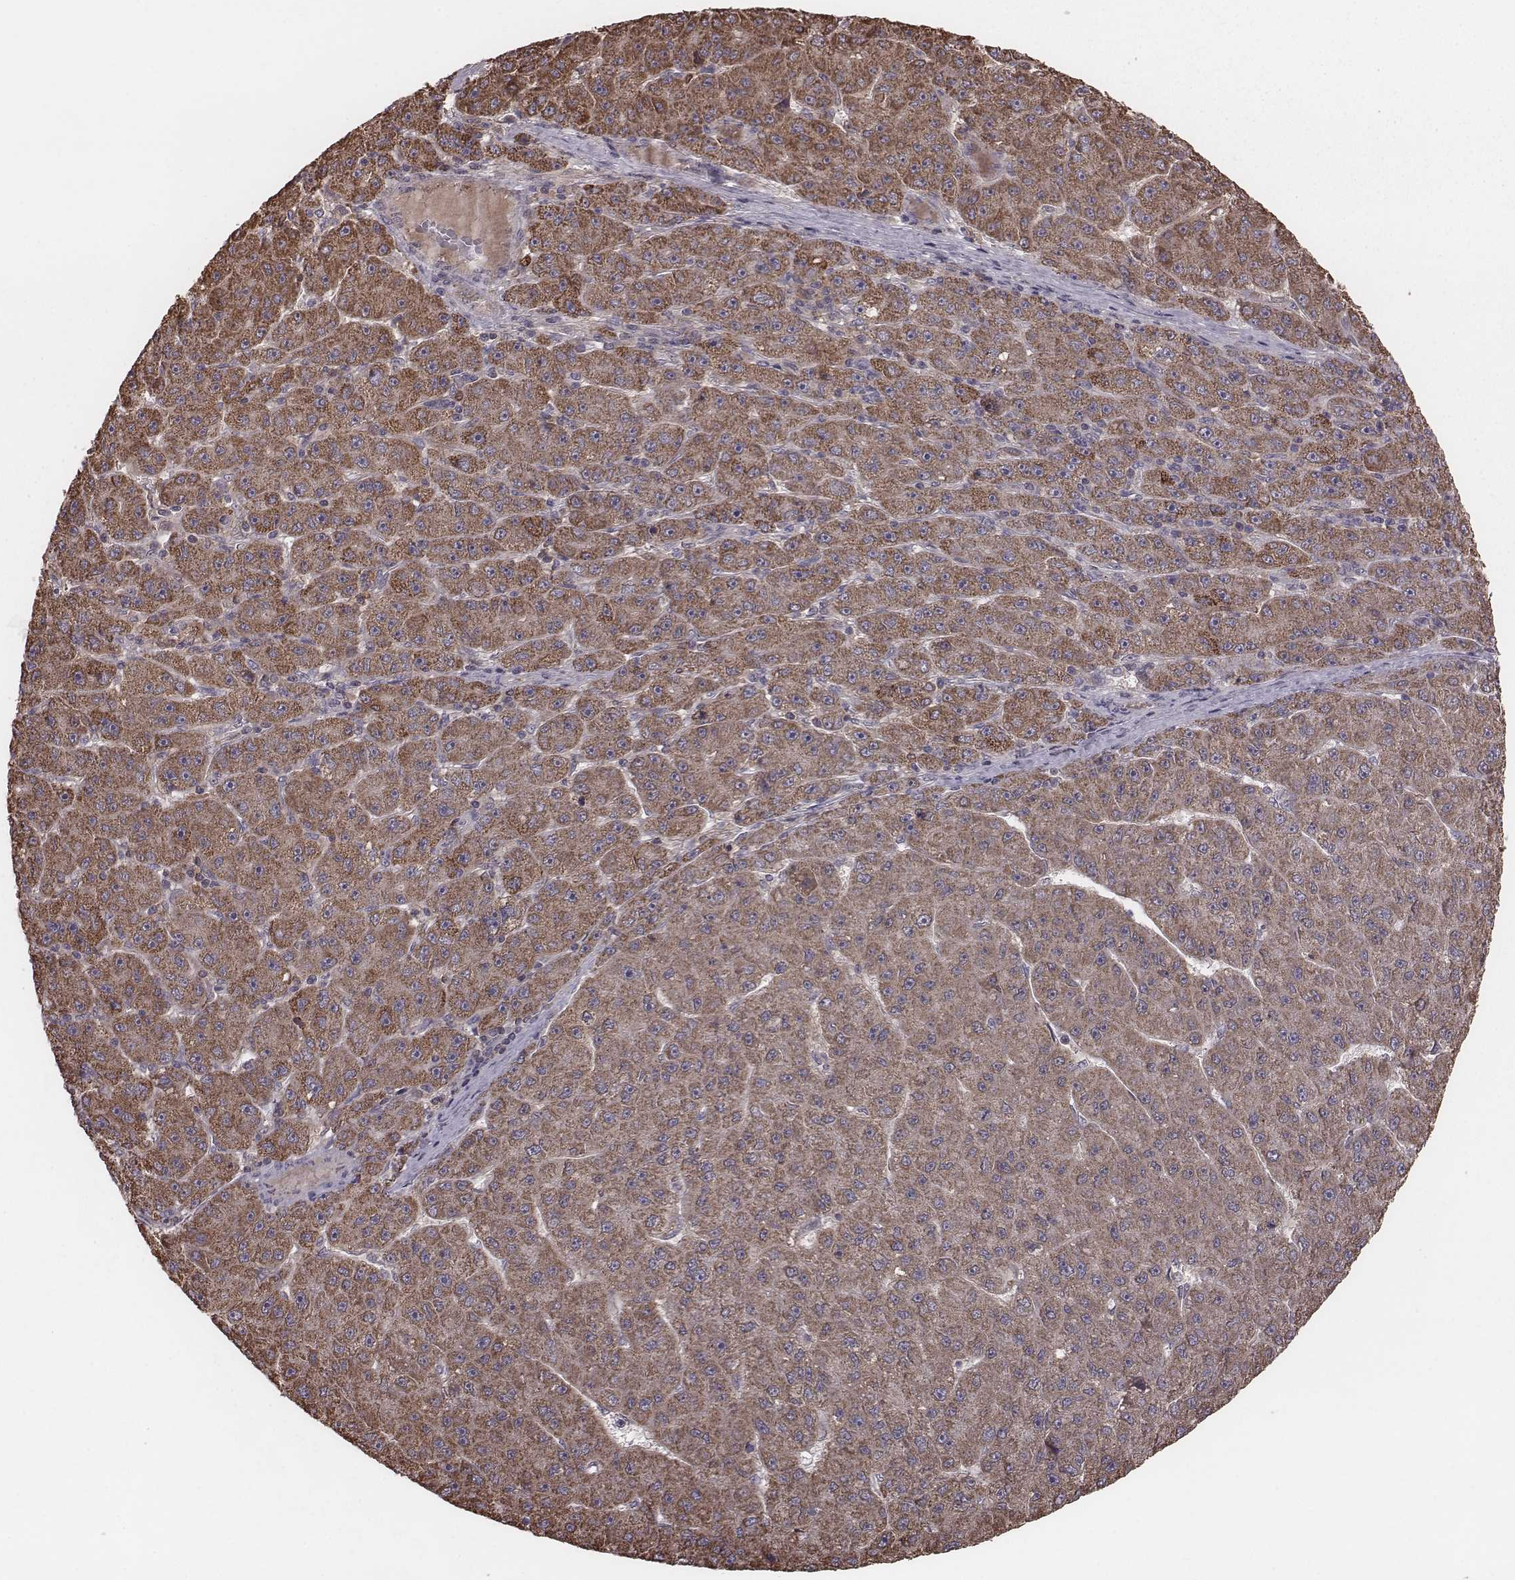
{"staining": {"intensity": "strong", "quantity": ">75%", "location": "cytoplasmic/membranous"}, "tissue": "liver cancer", "cell_type": "Tumor cells", "image_type": "cancer", "snomed": [{"axis": "morphology", "description": "Carcinoma, Hepatocellular, NOS"}, {"axis": "topography", "description": "Liver"}], "caption": "Human liver hepatocellular carcinoma stained for a protein (brown) shows strong cytoplasmic/membranous positive expression in approximately >75% of tumor cells.", "gene": "PDCD2L", "patient": {"sex": "male", "age": 67}}